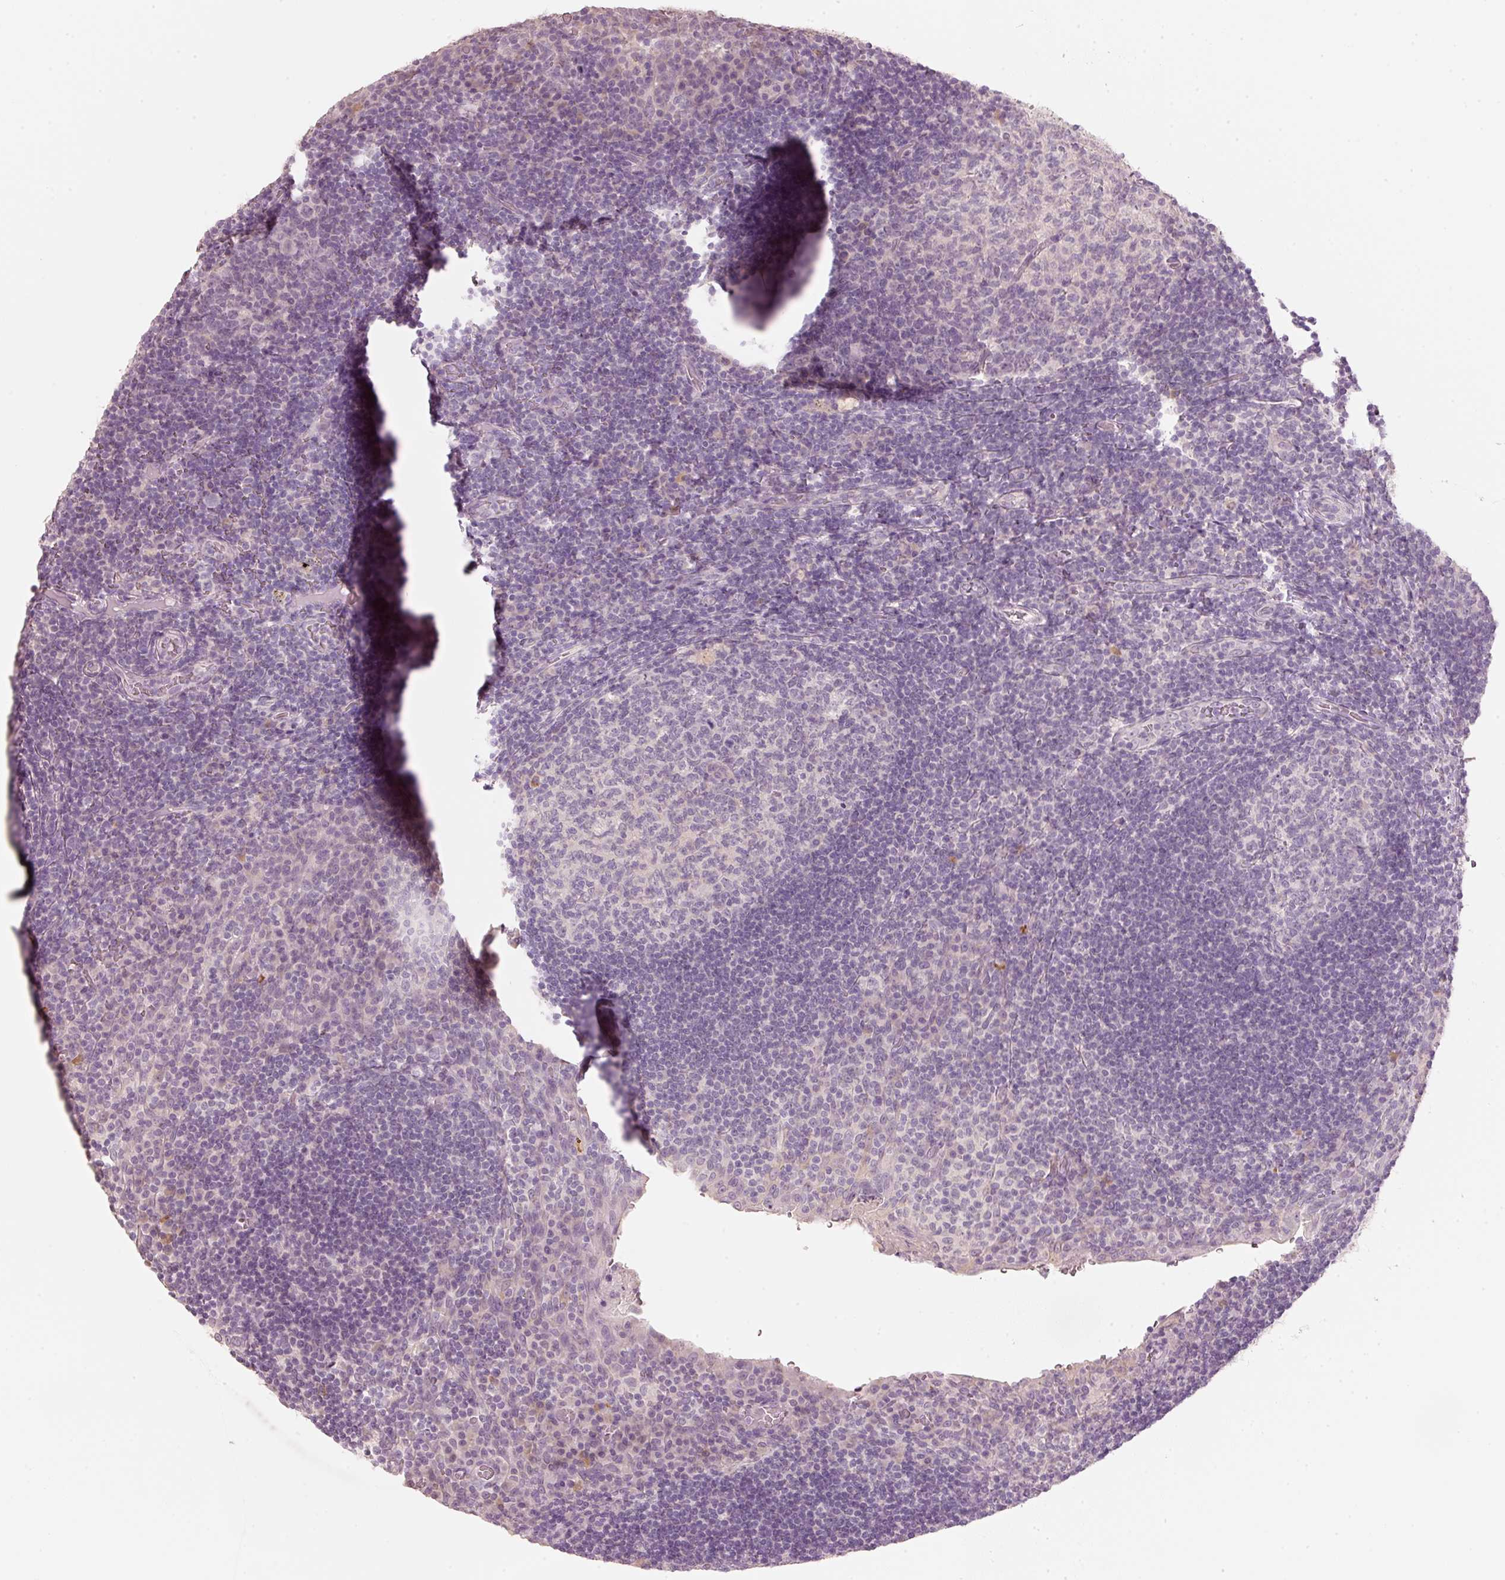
{"staining": {"intensity": "weak", "quantity": "<25%", "location": "cytoplasmic/membranous"}, "tissue": "tonsil", "cell_type": "Germinal center cells", "image_type": "normal", "snomed": [{"axis": "morphology", "description": "Normal tissue, NOS"}, {"axis": "topography", "description": "Tonsil"}], "caption": "An immunohistochemistry micrograph of normal tonsil is shown. There is no staining in germinal center cells of tonsil.", "gene": "STEAP1", "patient": {"sex": "male", "age": 17}}